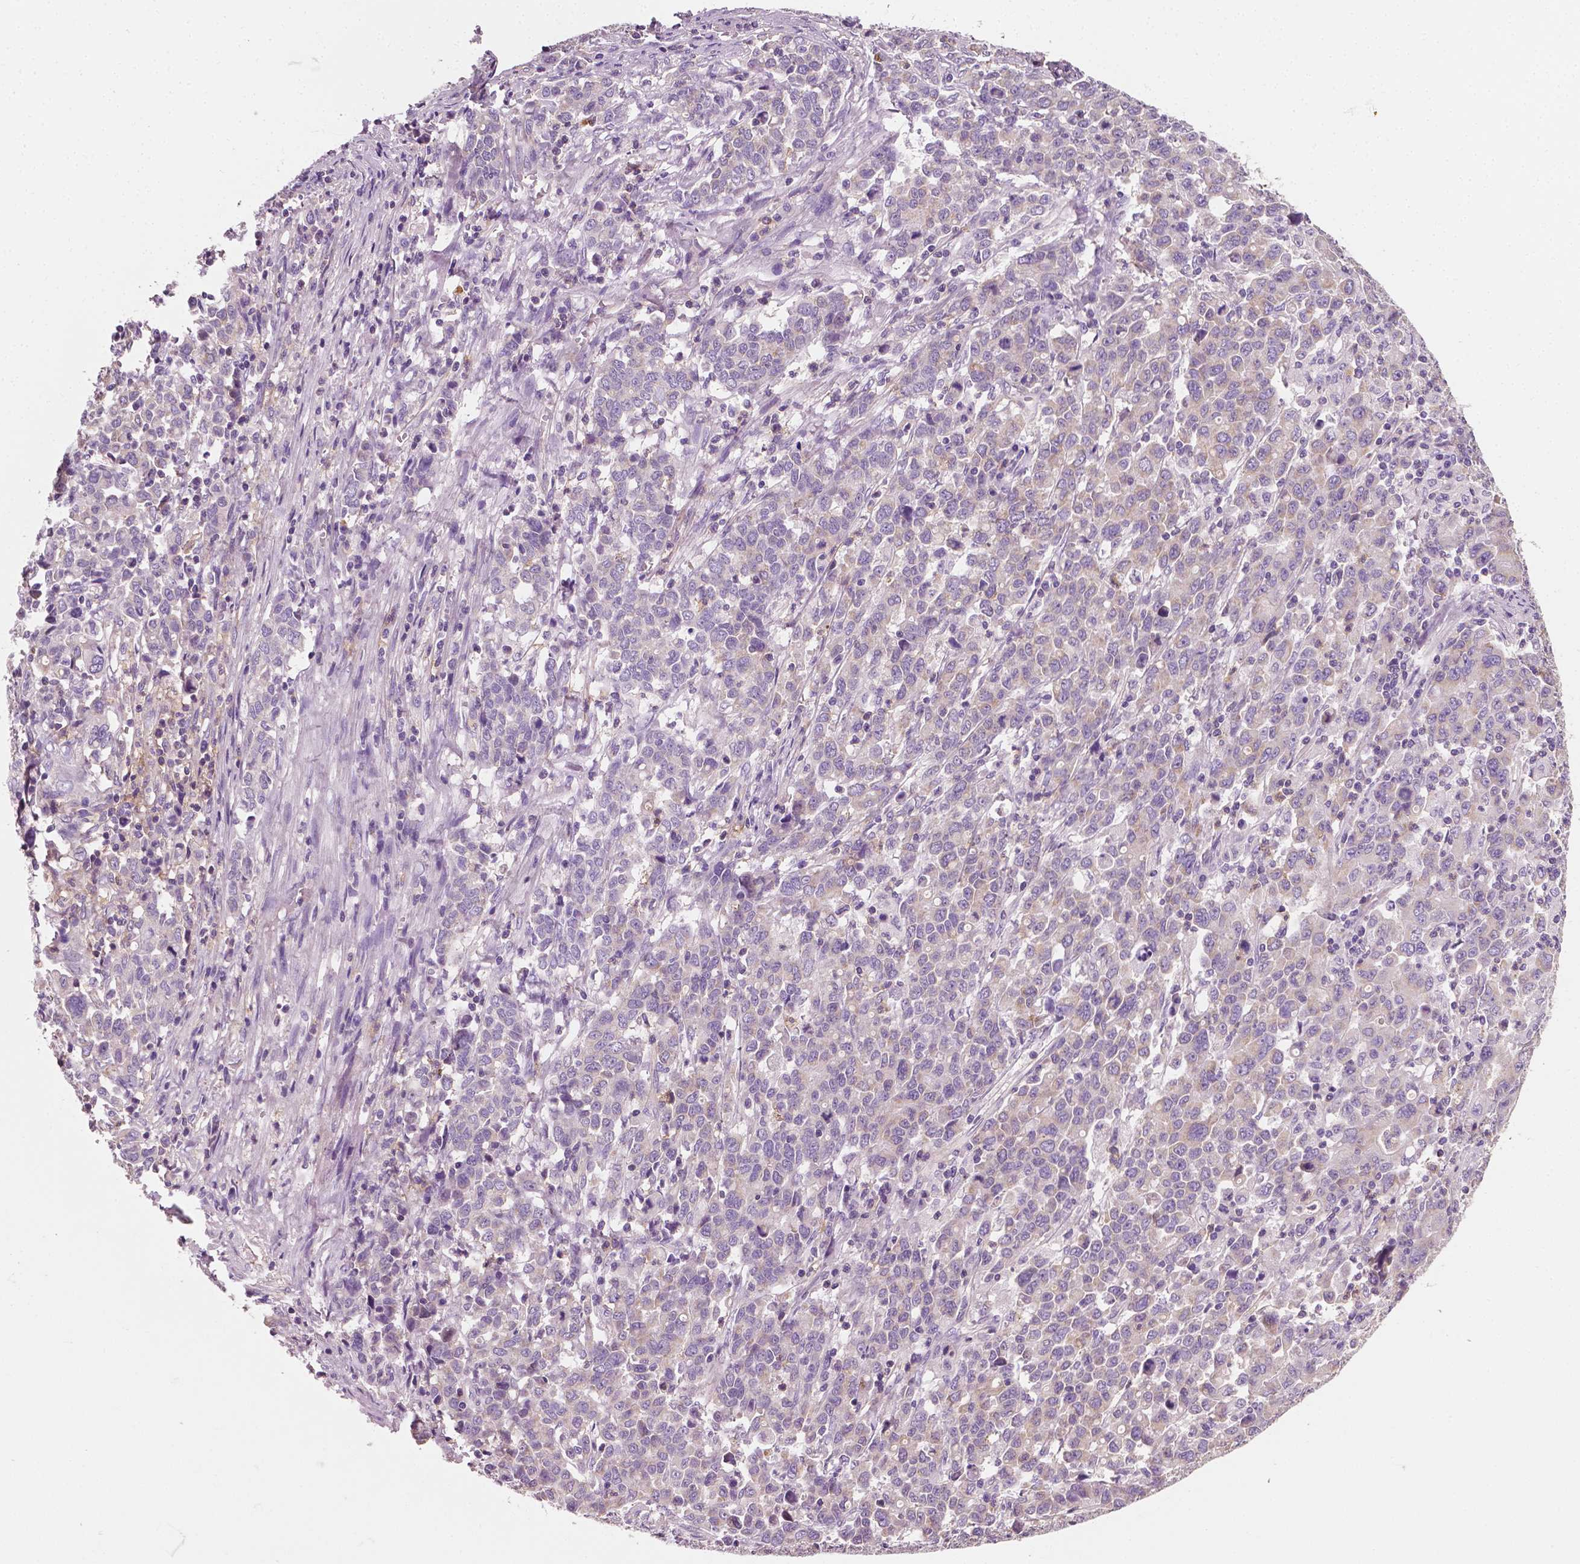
{"staining": {"intensity": "negative", "quantity": "none", "location": "none"}, "tissue": "stomach cancer", "cell_type": "Tumor cells", "image_type": "cancer", "snomed": [{"axis": "morphology", "description": "Adenocarcinoma, NOS"}, {"axis": "topography", "description": "Stomach, upper"}], "caption": "High magnification brightfield microscopy of adenocarcinoma (stomach) stained with DAB (3,3'-diaminobenzidine) (brown) and counterstained with hematoxylin (blue): tumor cells show no significant positivity.", "gene": "PTX3", "patient": {"sex": "male", "age": 69}}